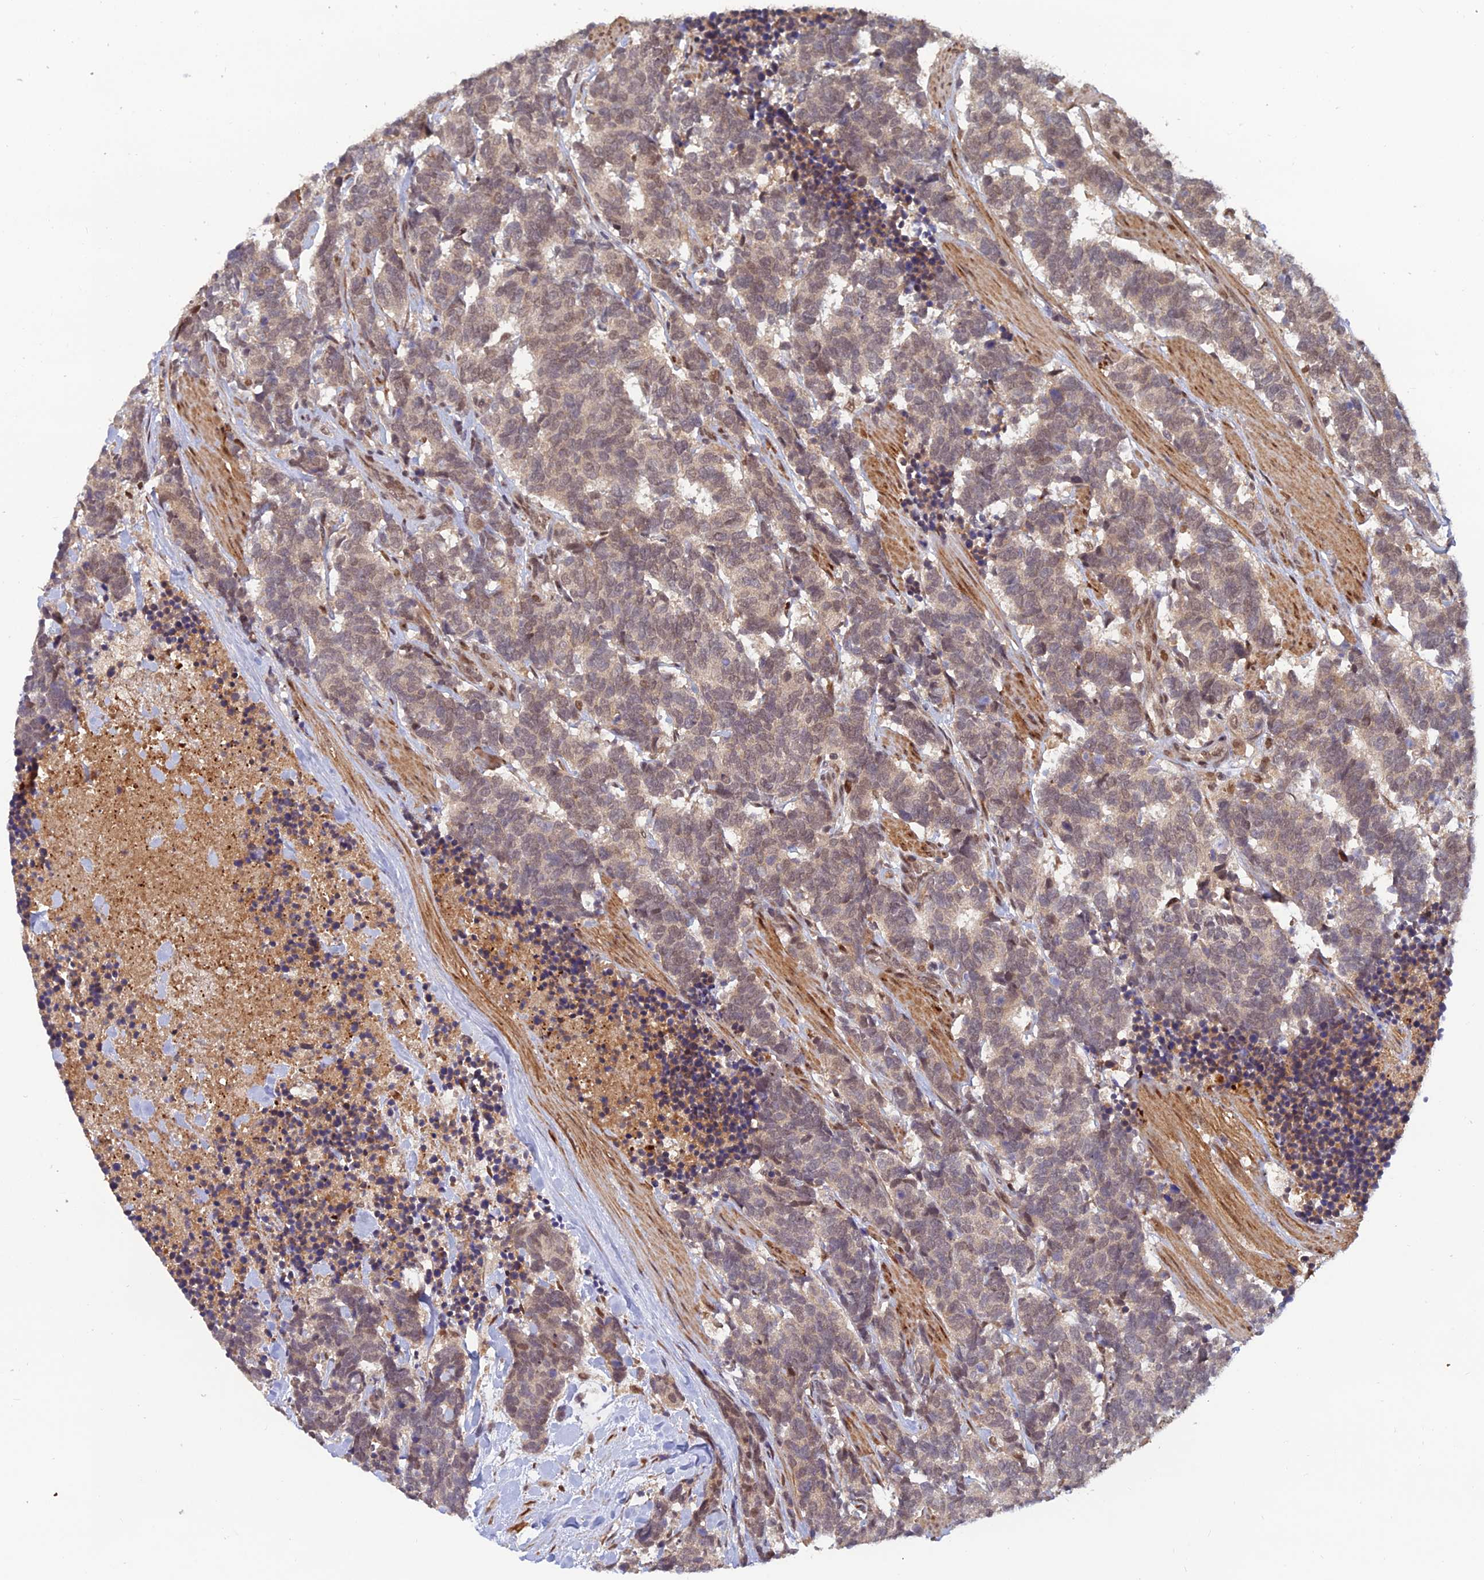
{"staining": {"intensity": "weak", "quantity": "25%-75%", "location": "cytoplasmic/membranous,nuclear"}, "tissue": "carcinoid", "cell_type": "Tumor cells", "image_type": "cancer", "snomed": [{"axis": "morphology", "description": "Carcinoma, NOS"}, {"axis": "morphology", "description": "Carcinoid, malignant, NOS"}, {"axis": "topography", "description": "Prostate"}], "caption": "The histopathology image displays staining of carcinoid, revealing weak cytoplasmic/membranous and nuclear protein expression (brown color) within tumor cells. (IHC, brightfield microscopy, high magnification).", "gene": "ZNF565", "patient": {"sex": "male", "age": 57}}